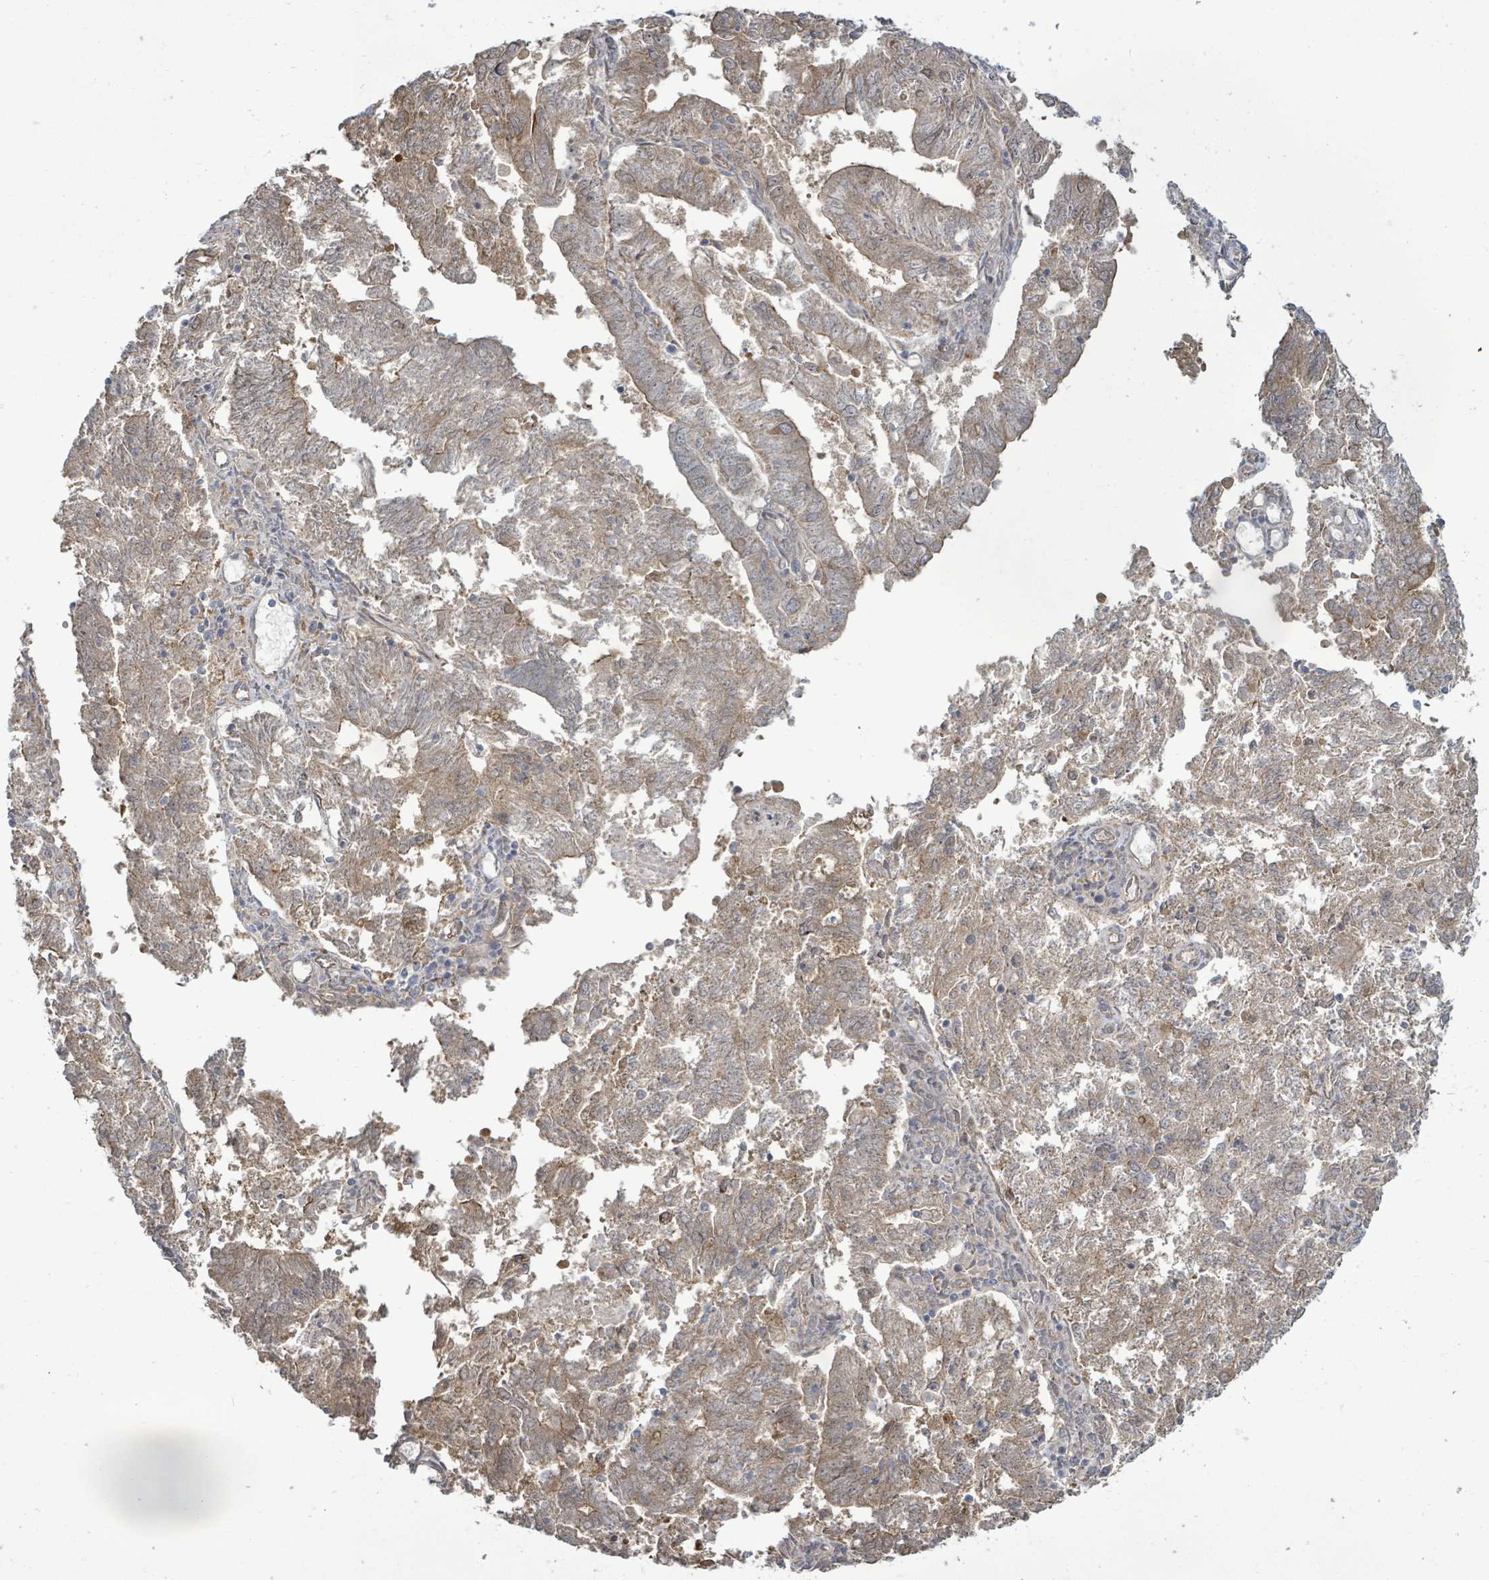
{"staining": {"intensity": "weak", "quantity": "25%-75%", "location": "cytoplasmic/membranous"}, "tissue": "endometrial cancer", "cell_type": "Tumor cells", "image_type": "cancer", "snomed": [{"axis": "morphology", "description": "Adenocarcinoma, NOS"}, {"axis": "topography", "description": "Endometrium"}], "caption": "IHC of endometrial adenocarcinoma exhibits low levels of weak cytoplasmic/membranous staining in approximately 25%-75% of tumor cells.", "gene": "KBTBD11", "patient": {"sex": "female", "age": 82}}